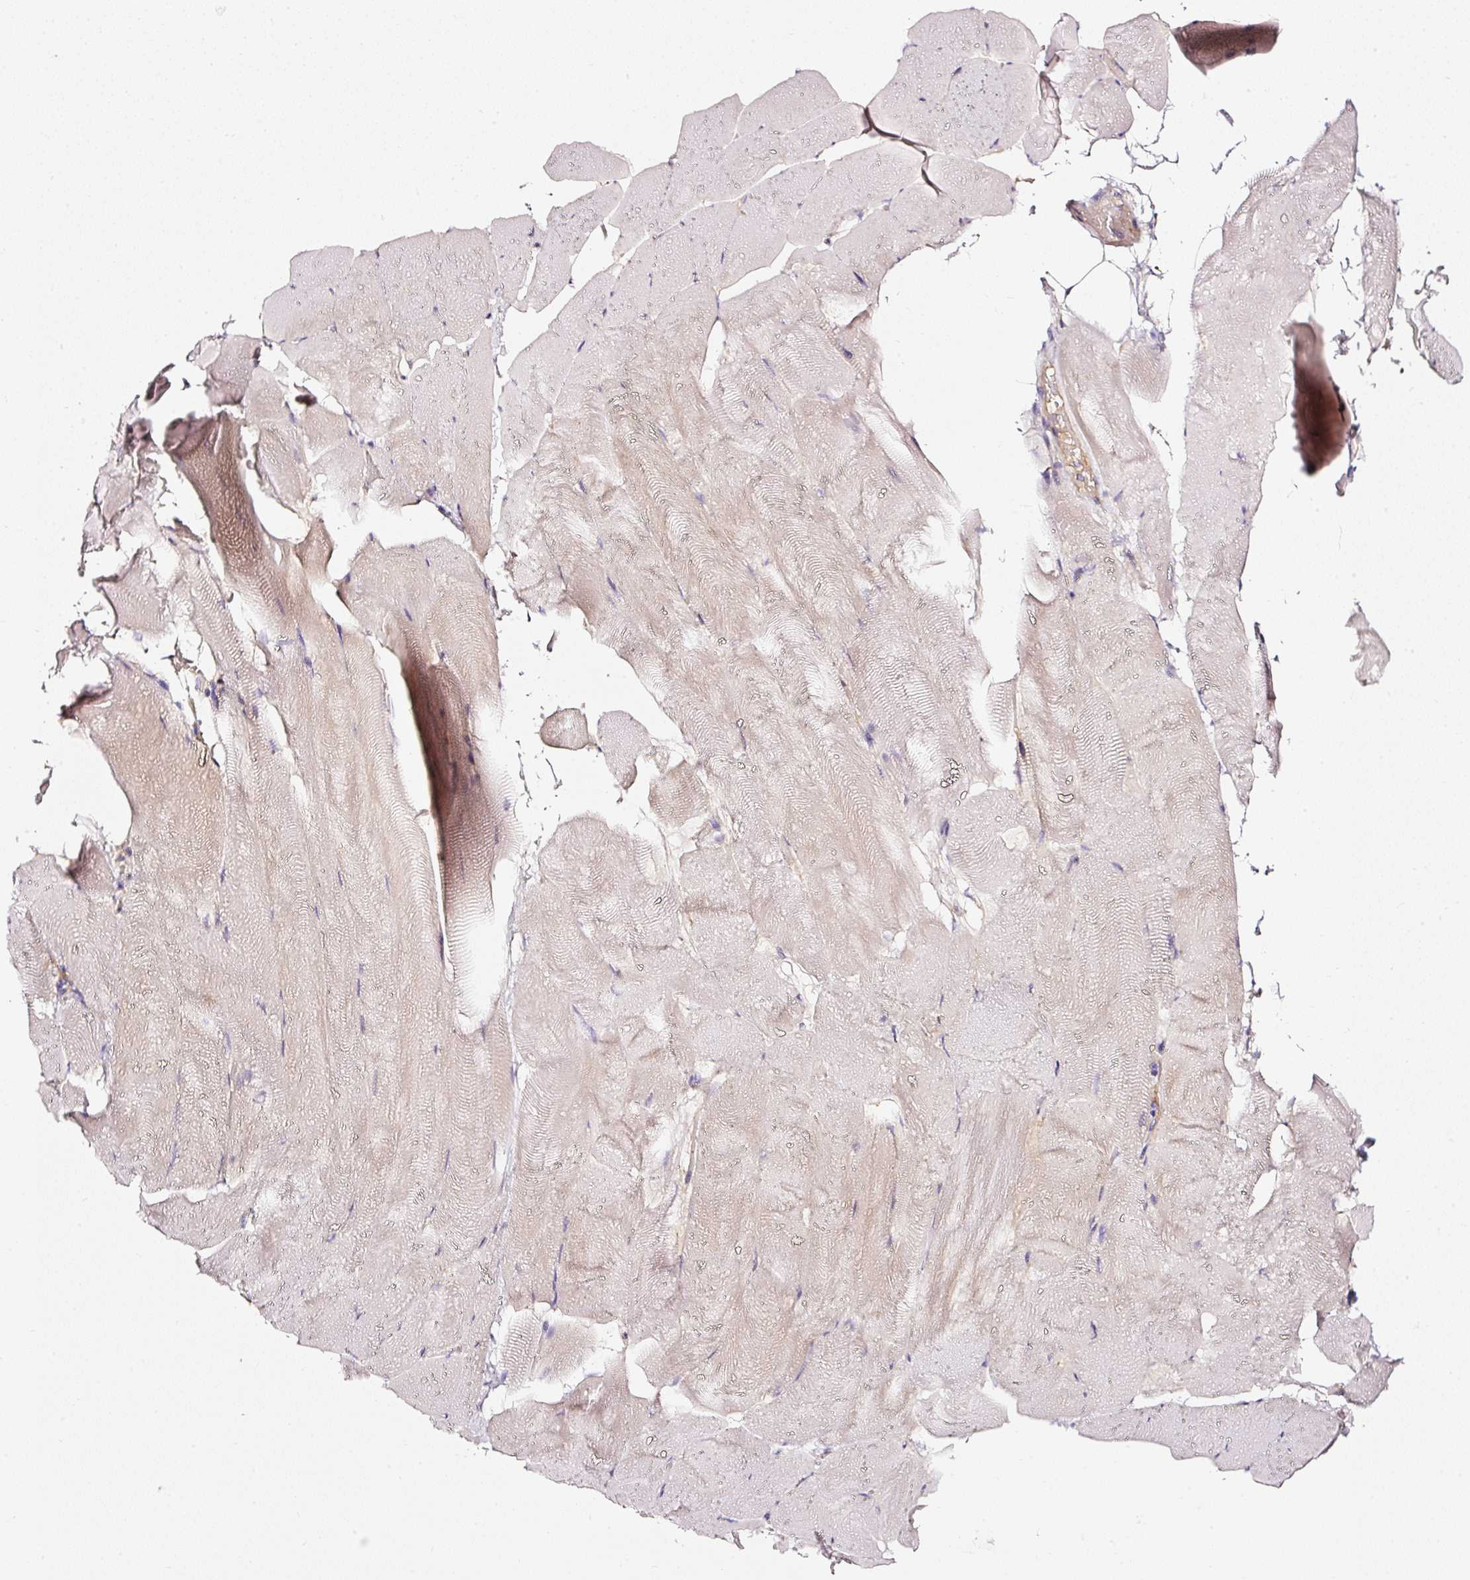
{"staining": {"intensity": "weak", "quantity": "<25%", "location": "cytoplasmic/membranous"}, "tissue": "skeletal muscle", "cell_type": "Myocytes", "image_type": "normal", "snomed": [{"axis": "morphology", "description": "Normal tissue, NOS"}, {"axis": "topography", "description": "Skeletal muscle"}], "caption": "Immunohistochemical staining of normal human skeletal muscle demonstrates no significant positivity in myocytes. The staining was performed using DAB to visualize the protein expression in brown, while the nuclei were stained in blue with hematoxylin (Magnification: 20x).", "gene": "CD47", "patient": {"sex": "female", "age": 64}}